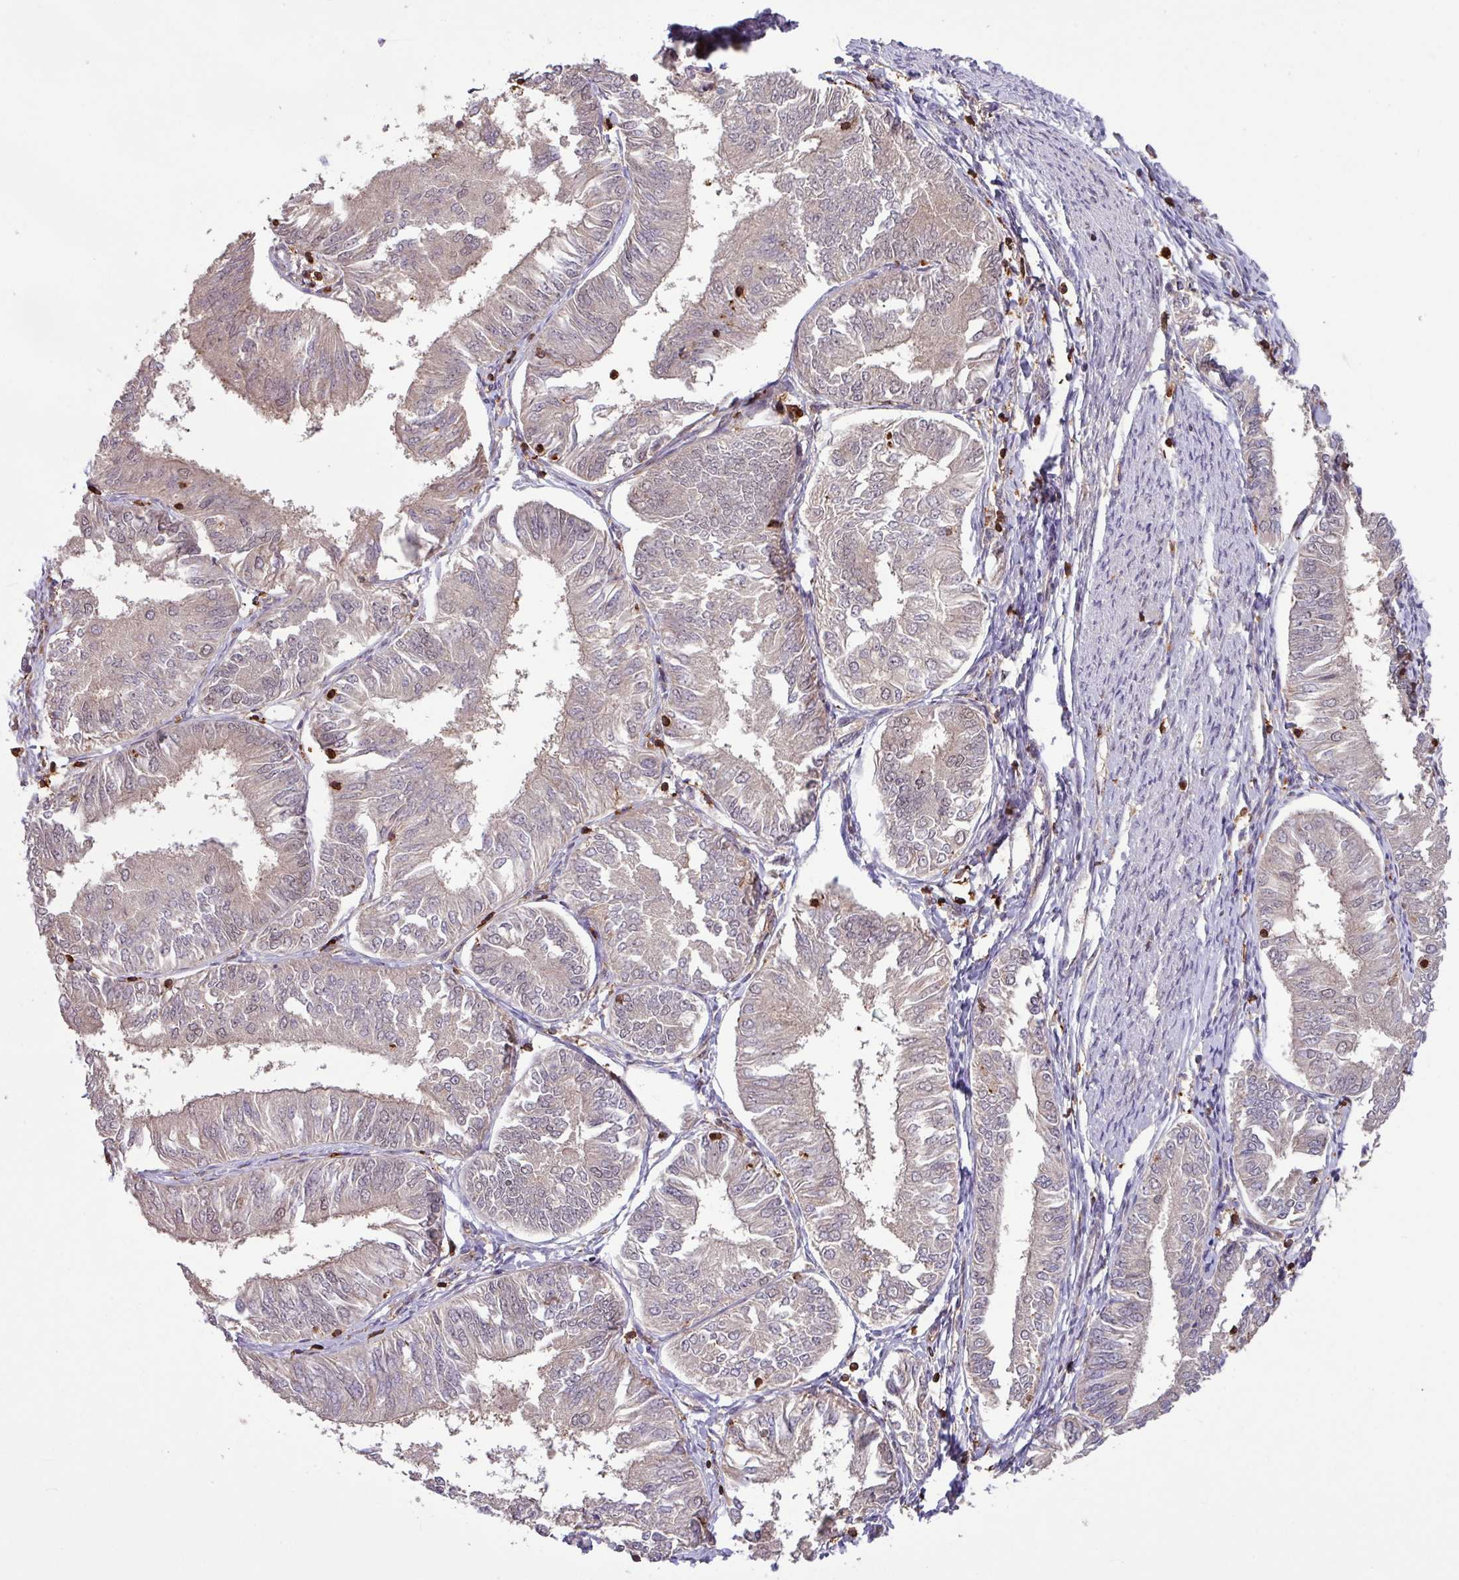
{"staining": {"intensity": "weak", "quantity": "<25%", "location": "cytoplasmic/membranous"}, "tissue": "endometrial cancer", "cell_type": "Tumor cells", "image_type": "cancer", "snomed": [{"axis": "morphology", "description": "Adenocarcinoma, NOS"}, {"axis": "topography", "description": "Endometrium"}], "caption": "Endometrial cancer stained for a protein using immunohistochemistry shows no positivity tumor cells.", "gene": "GON7", "patient": {"sex": "female", "age": 58}}